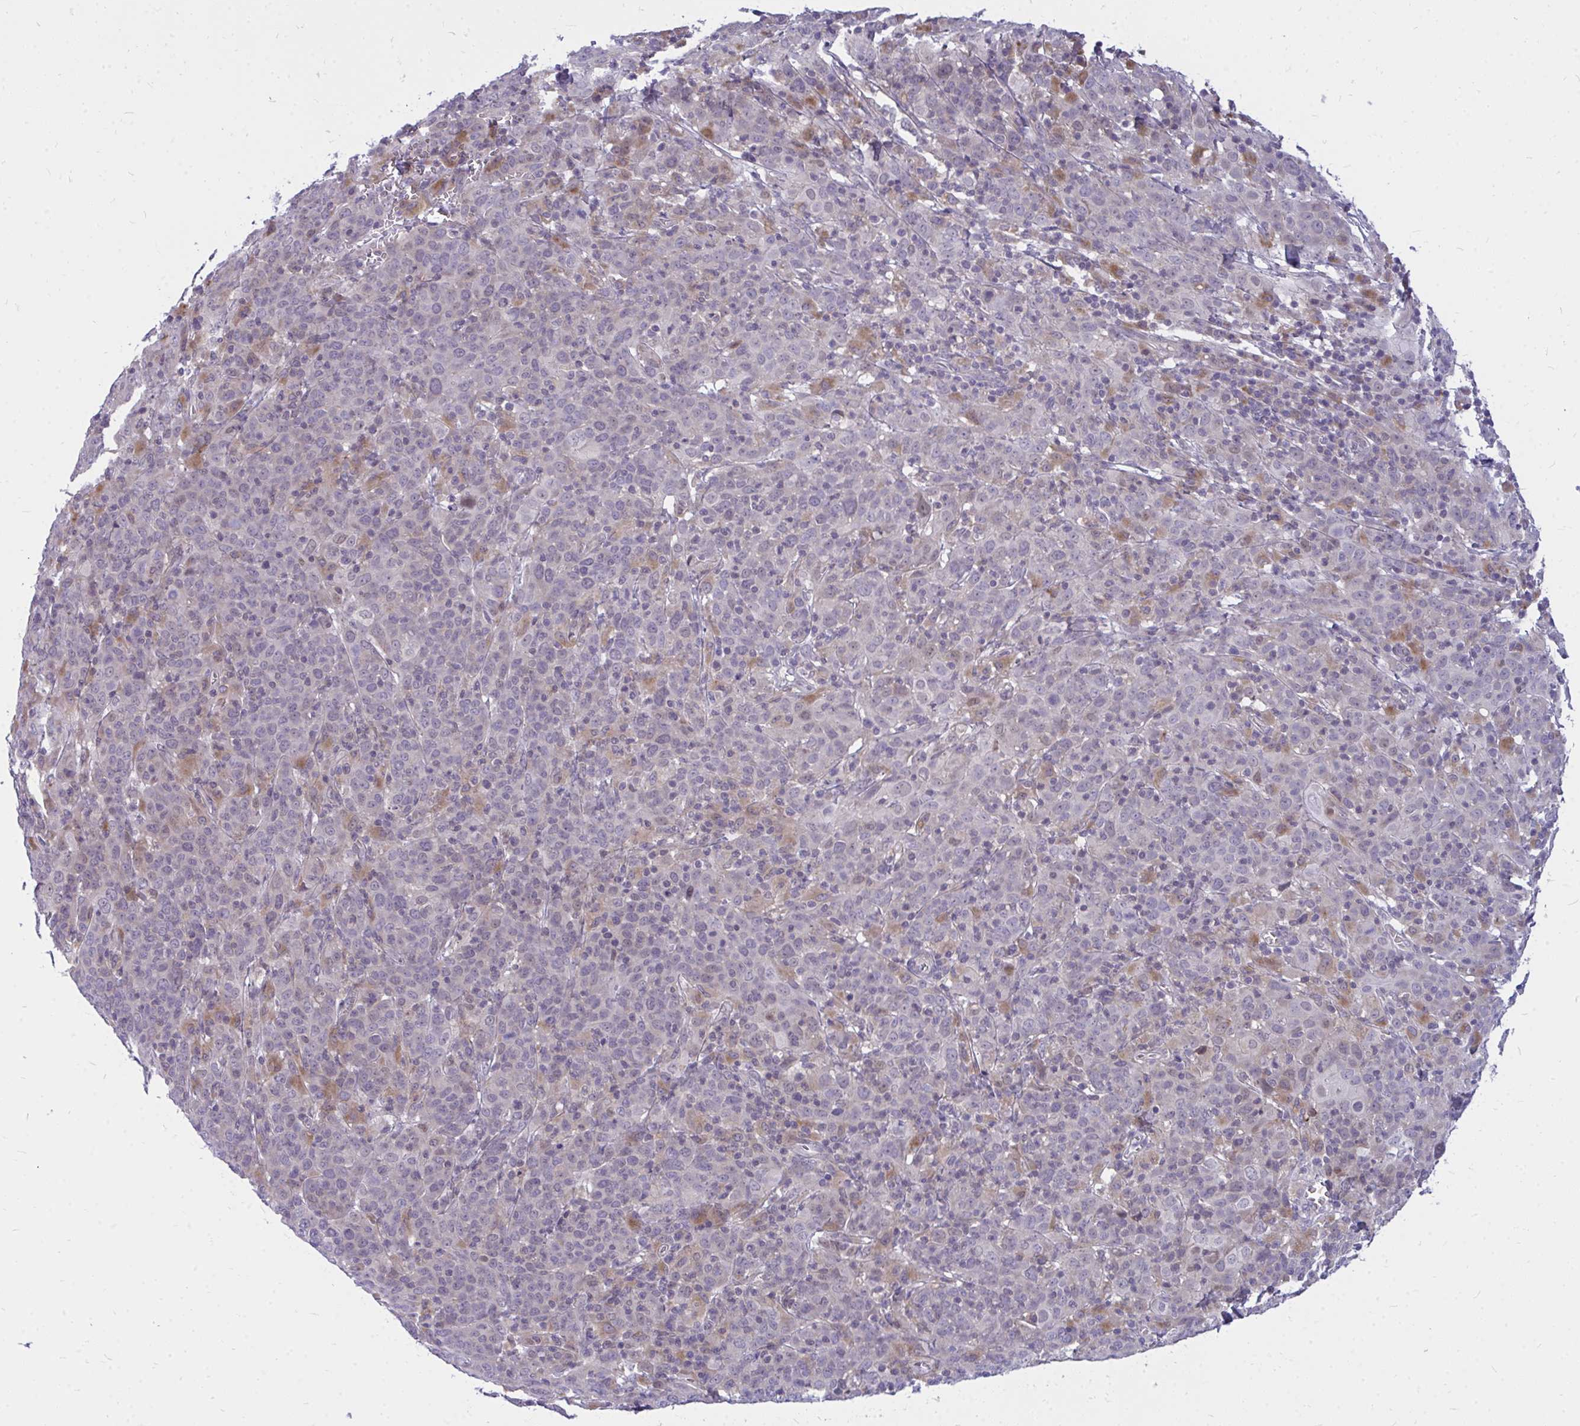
{"staining": {"intensity": "negative", "quantity": "none", "location": "none"}, "tissue": "cervical cancer", "cell_type": "Tumor cells", "image_type": "cancer", "snomed": [{"axis": "morphology", "description": "Squamous cell carcinoma, NOS"}, {"axis": "topography", "description": "Cervix"}], "caption": "A histopathology image of cervical cancer stained for a protein displays no brown staining in tumor cells. (DAB immunohistochemistry, high magnification).", "gene": "ZSCAN25", "patient": {"sex": "female", "age": 67}}